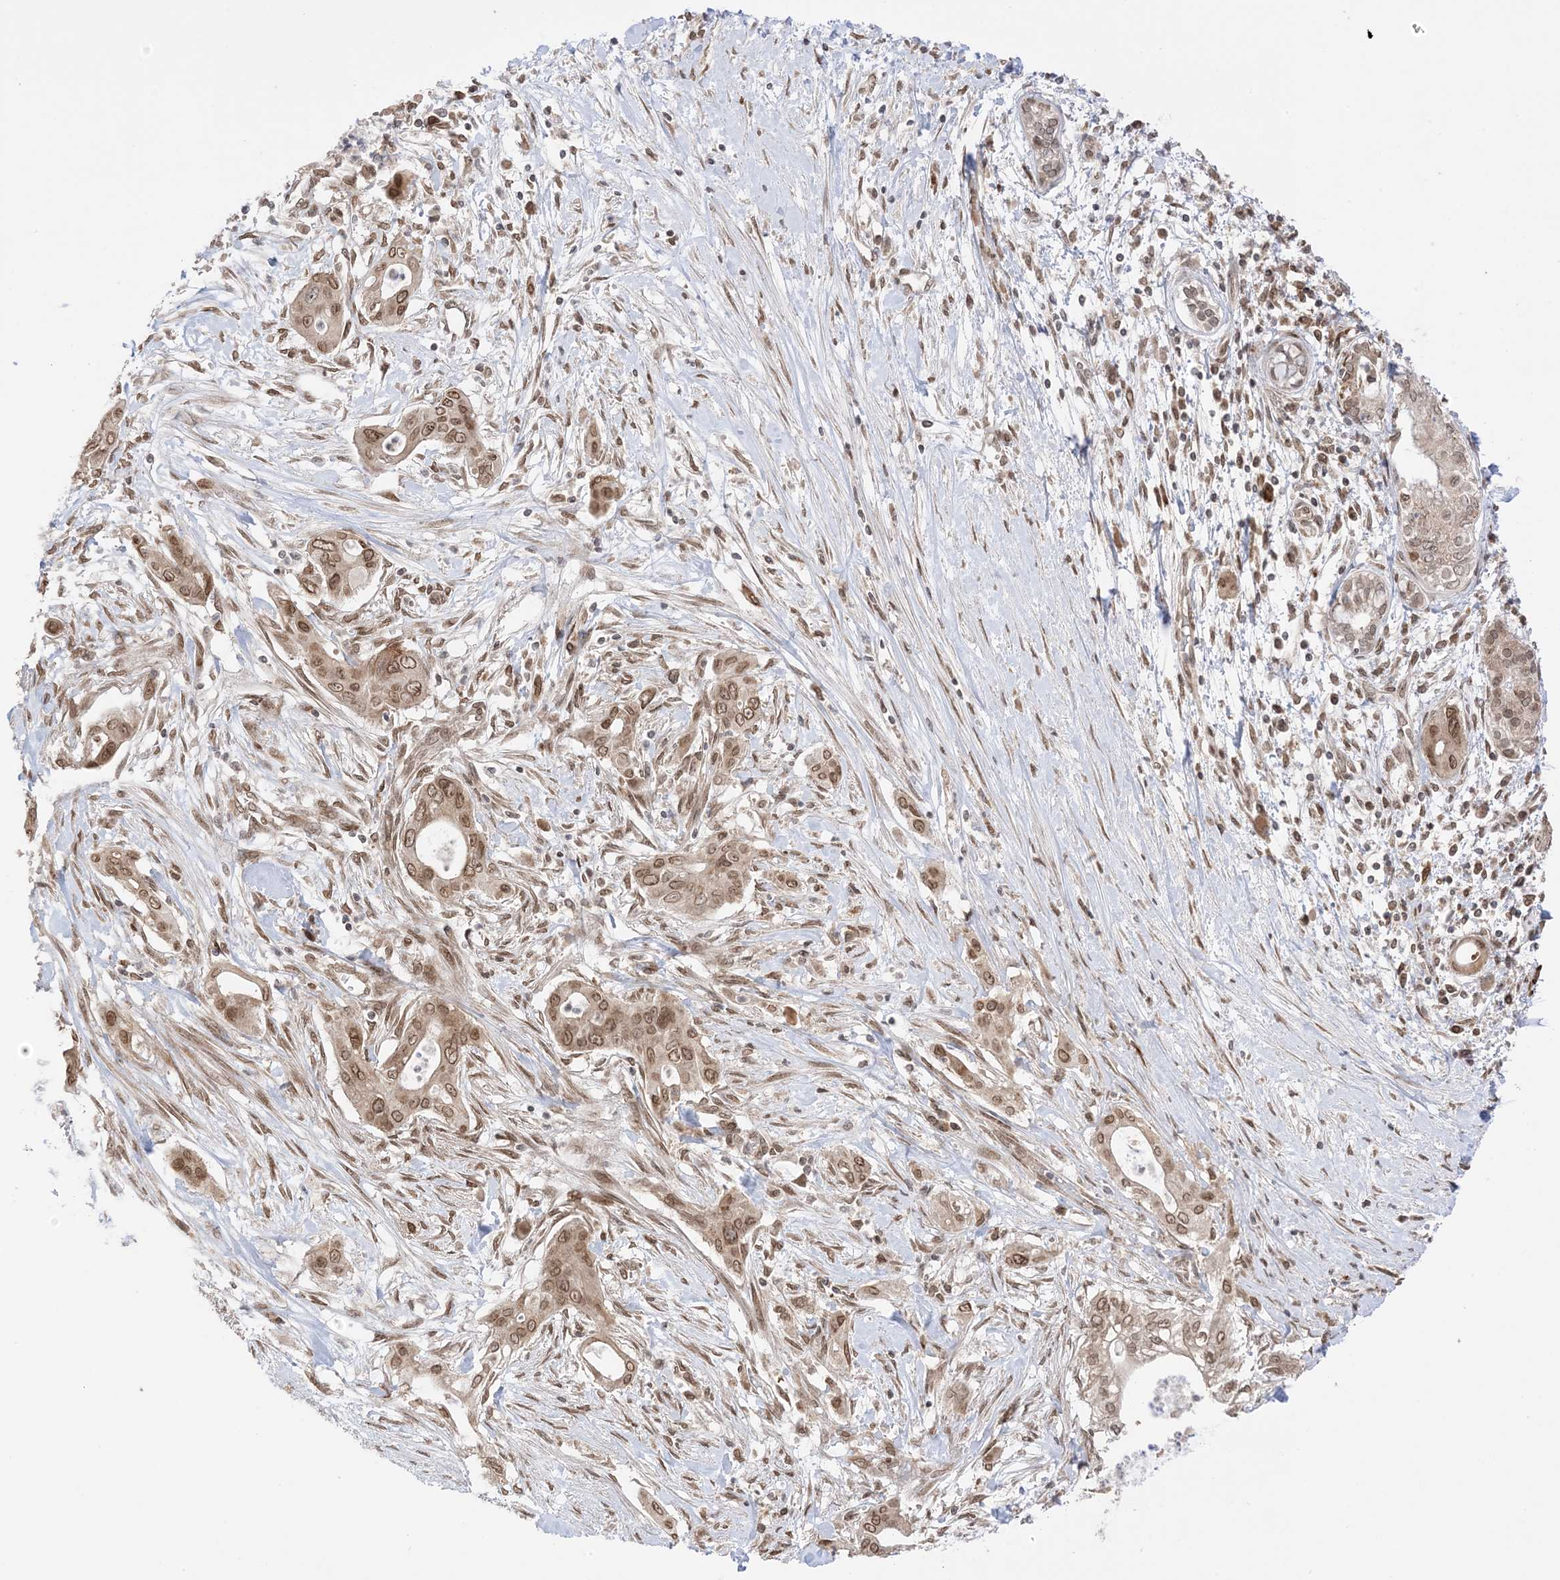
{"staining": {"intensity": "moderate", "quantity": ">75%", "location": "cytoplasmic/membranous,nuclear"}, "tissue": "pancreatic cancer", "cell_type": "Tumor cells", "image_type": "cancer", "snomed": [{"axis": "morphology", "description": "Adenocarcinoma, NOS"}, {"axis": "topography", "description": "Pancreas"}], "caption": "This micrograph exhibits immunohistochemistry (IHC) staining of pancreatic cancer (adenocarcinoma), with medium moderate cytoplasmic/membranous and nuclear positivity in about >75% of tumor cells.", "gene": "UBE2E2", "patient": {"sex": "male", "age": 58}}